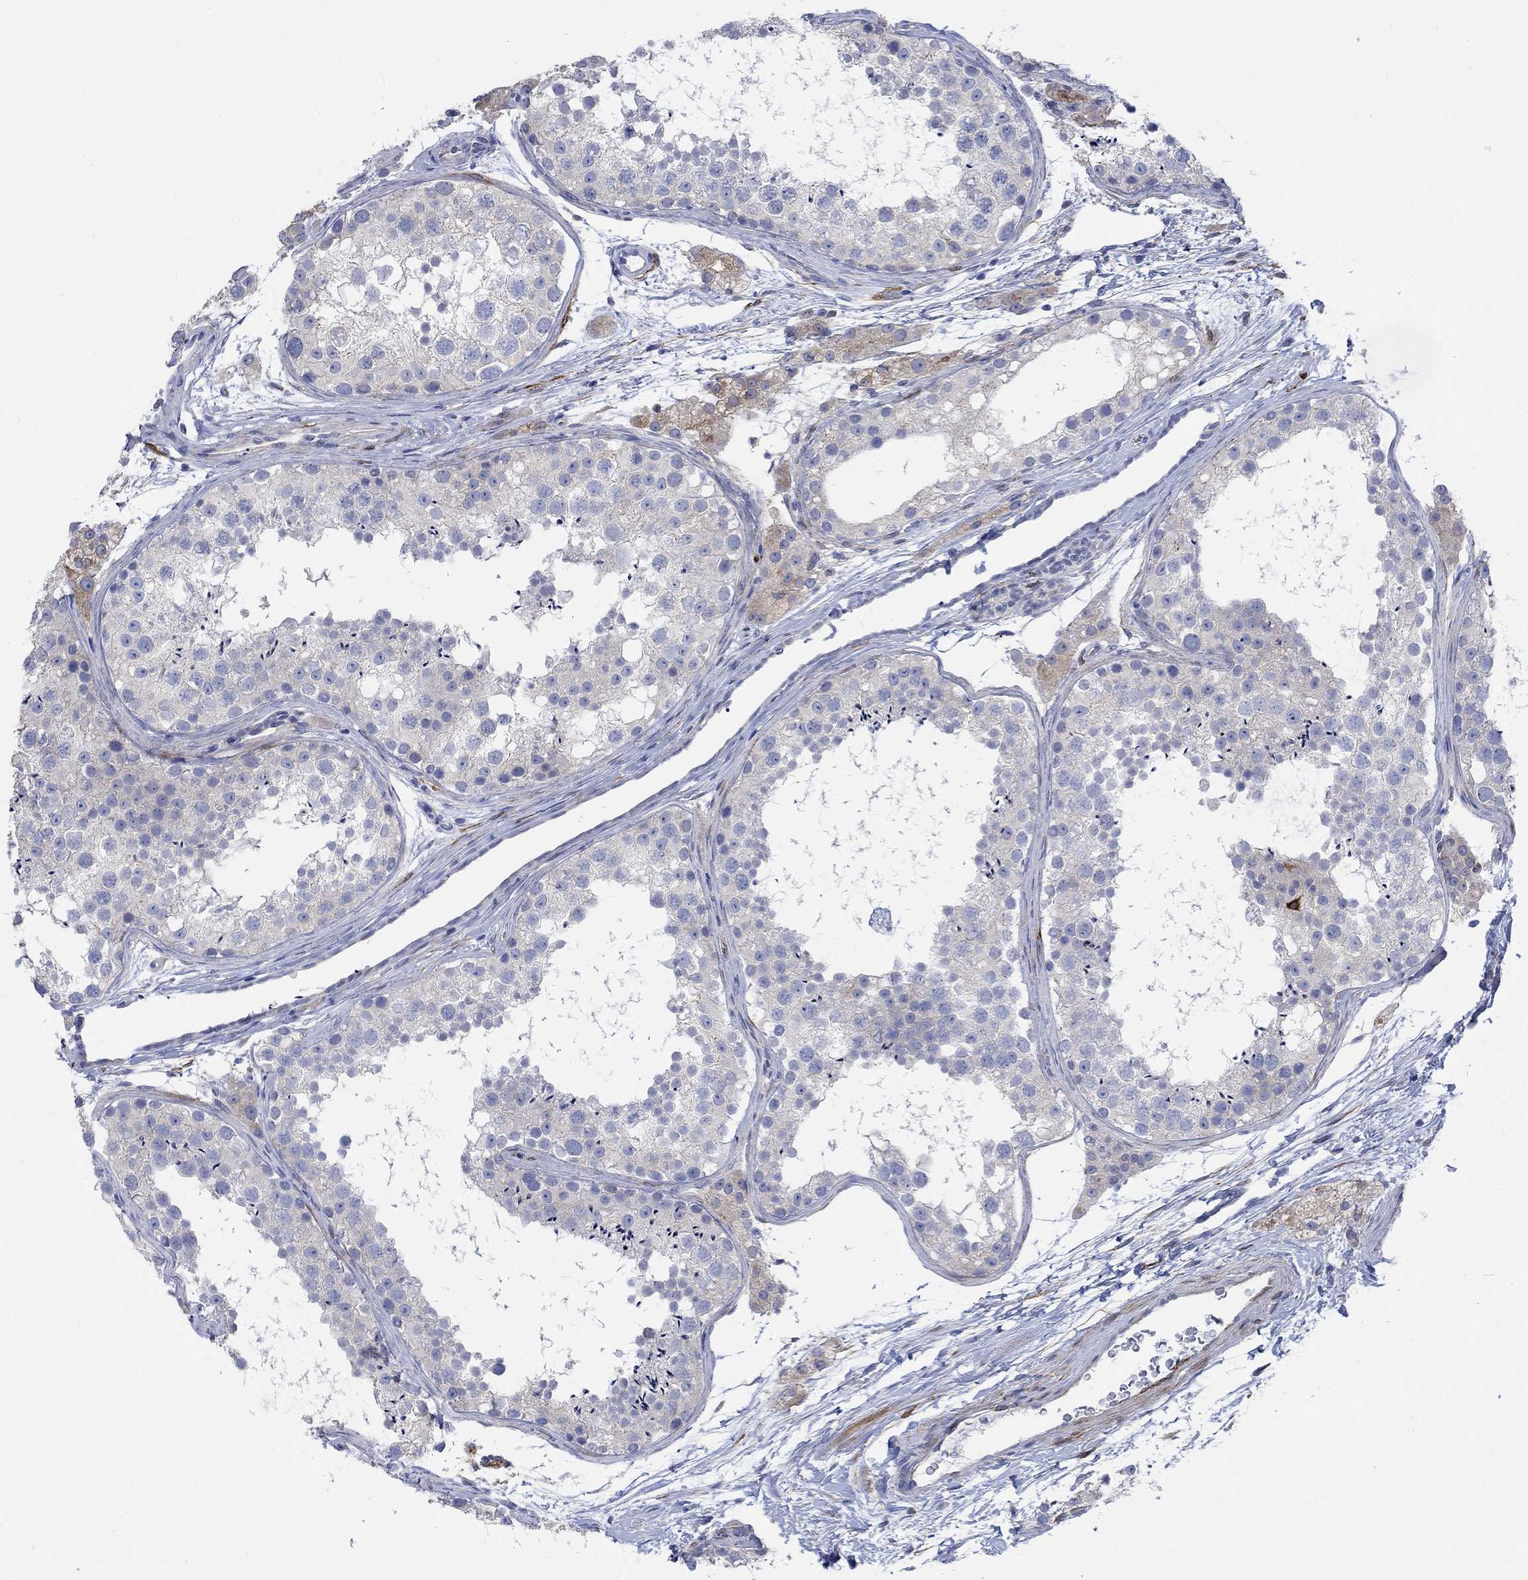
{"staining": {"intensity": "negative", "quantity": "none", "location": "none"}, "tissue": "testis", "cell_type": "Cells in seminiferous ducts", "image_type": "normal", "snomed": [{"axis": "morphology", "description": "Normal tissue, NOS"}, {"axis": "topography", "description": "Testis"}], "caption": "Cells in seminiferous ducts are negative for protein expression in normal human testis. (Stains: DAB (3,3'-diaminobenzidine) immunohistochemistry with hematoxylin counter stain, Microscopy: brightfield microscopy at high magnification).", "gene": "TGM2", "patient": {"sex": "male", "age": 41}}